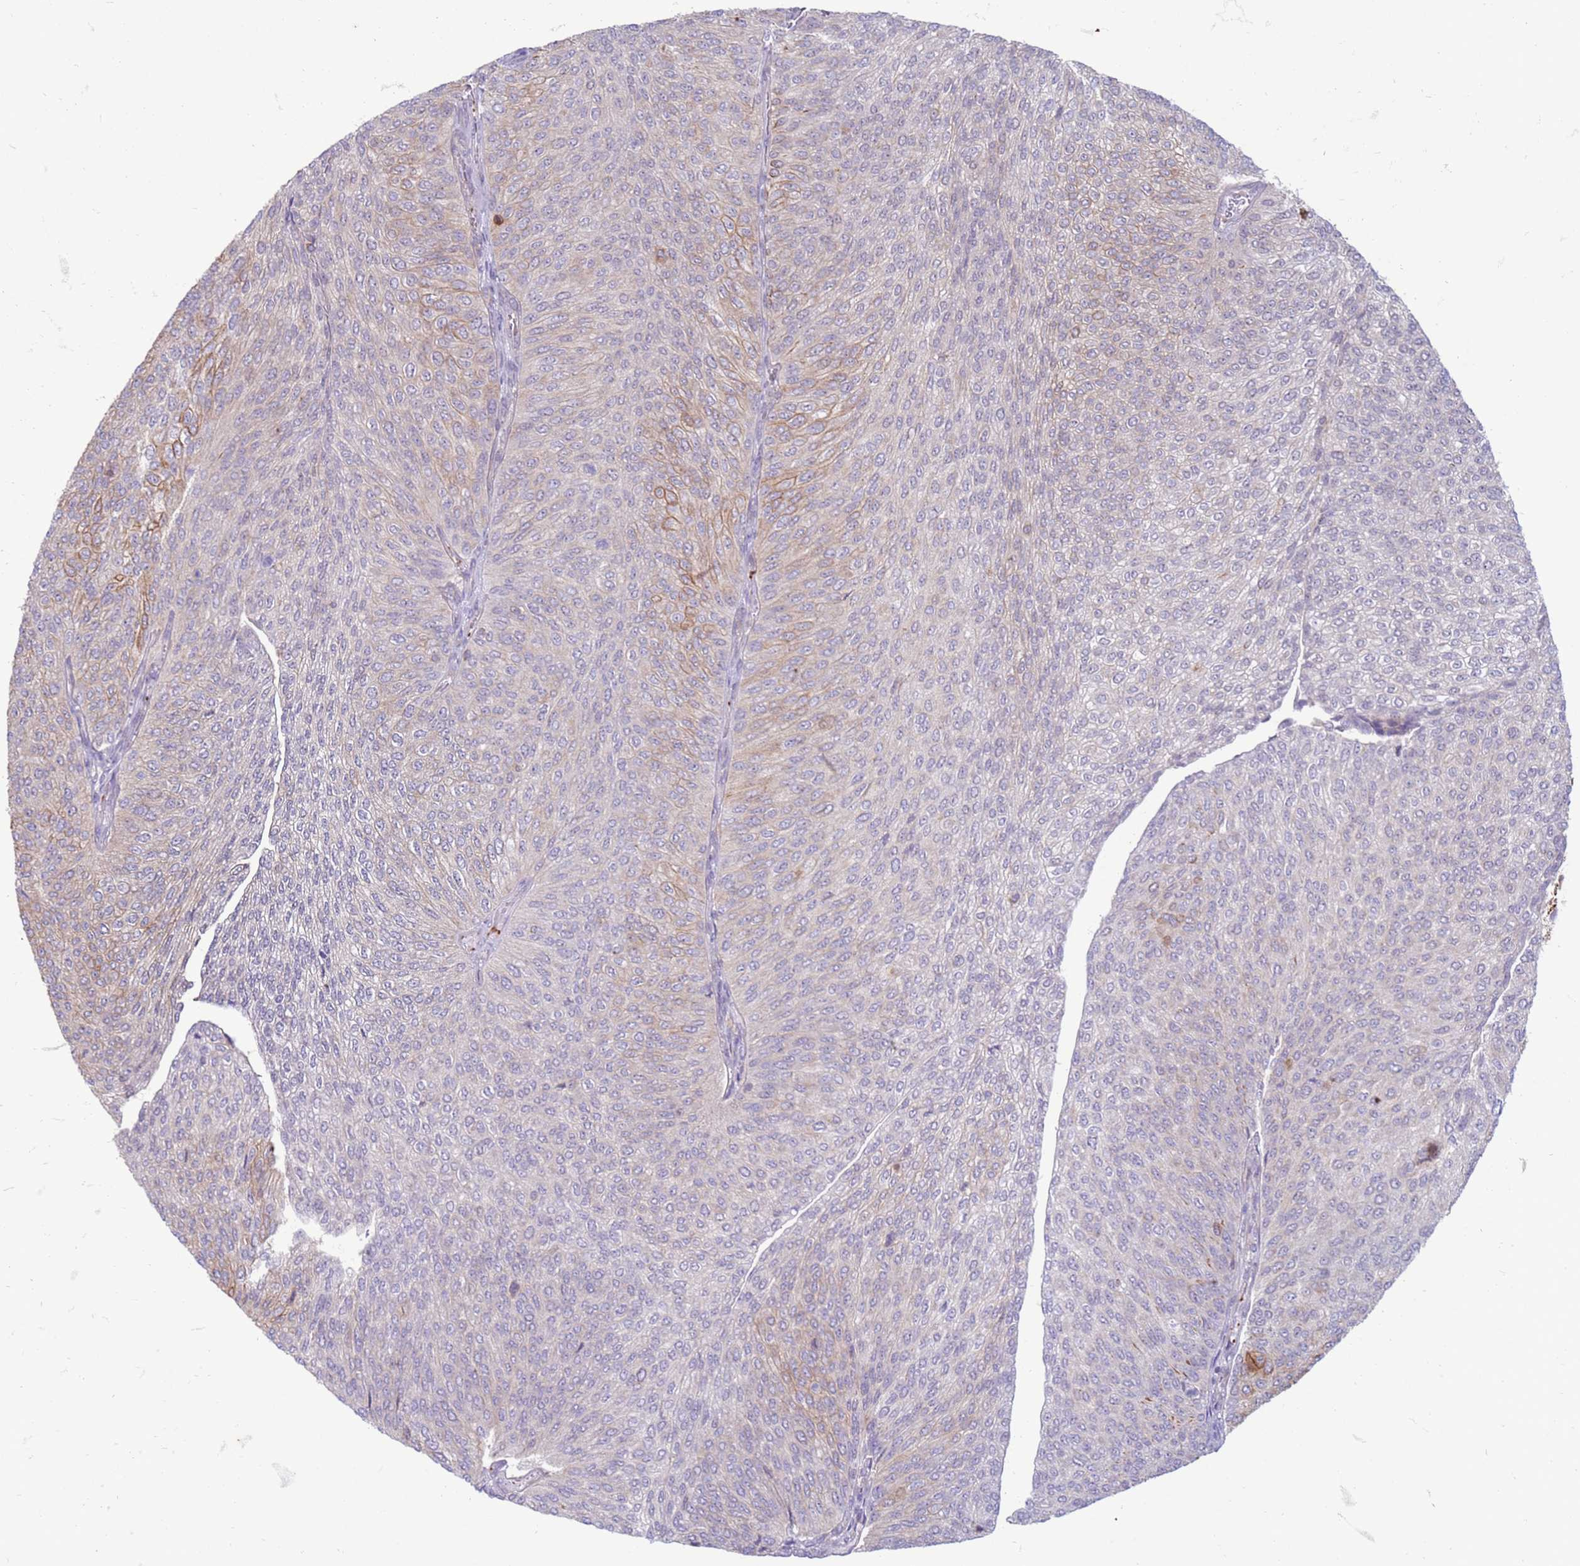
{"staining": {"intensity": "moderate", "quantity": "<25%", "location": "cytoplasmic/membranous"}, "tissue": "urothelial cancer", "cell_type": "Tumor cells", "image_type": "cancer", "snomed": [{"axis": "morphology", "description": "Urothelial carcinoma, High grade"}, {"axis": "topography", "description": "Urinary bladder"}], "caption": "A low amount of moderate cytoplasmic/membranous staining is seen in approximately <25% of tumor cells in urothelial cancer tissue.", "gene": "SLC15A3", "patient": {"sex": "female", "age": 79}}